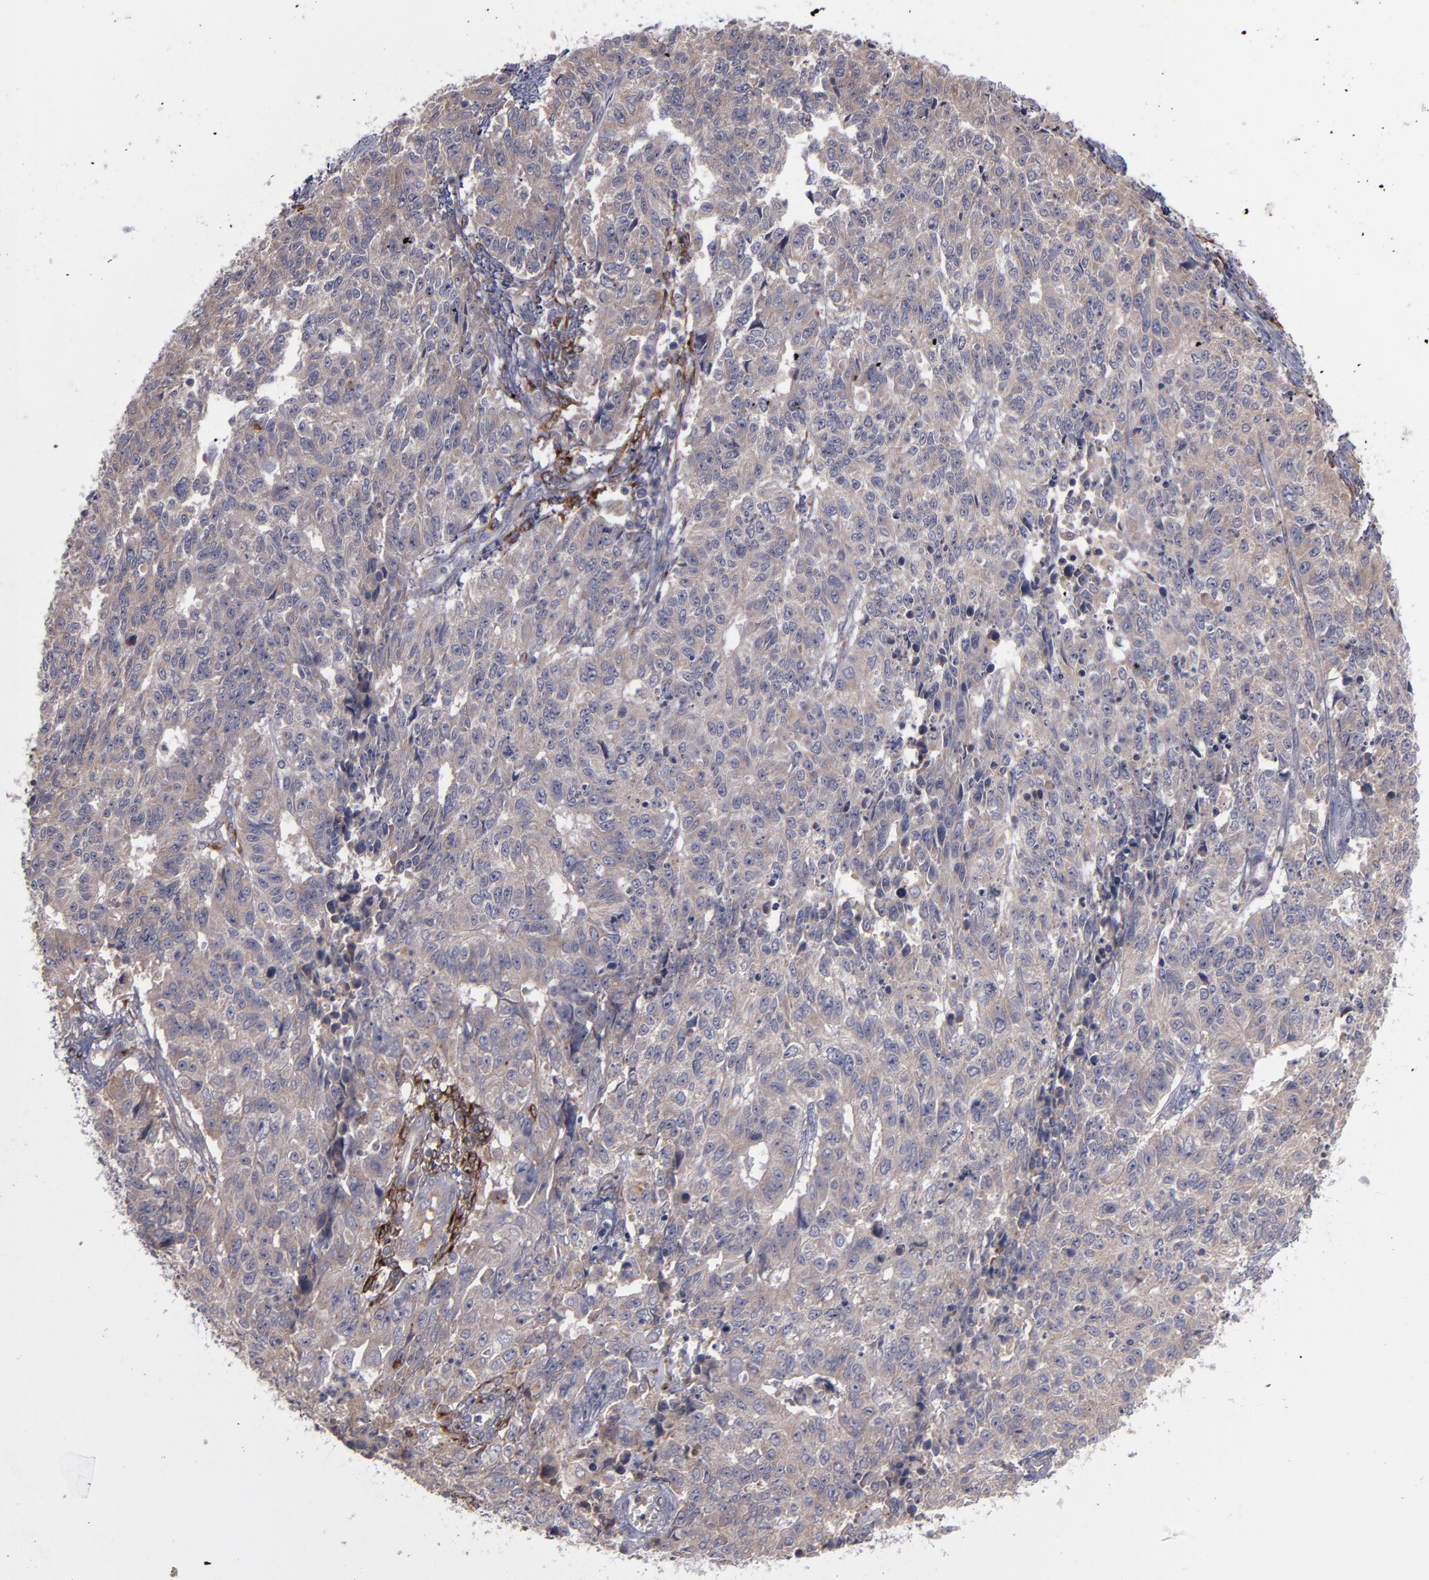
{"staining": {"intensity": "weak", "quantity": ">75%", "location": "cytoplasmic/membranous"}, "tissue": "endometrial cancer", "cell_type": "Tumor cells", "image_type": "cancer", "snomed": [{"axis": "morphology", "description": "Adenocarcinoma, NOS"}, {"axis": "topography", "description": "Endometrium"}], "caption": "The photomicrograph exhibits a brown stain indicating the presence of a protein in the cytoplasmic/membranous of tumor cells in adenocarcinoma (endometrial). Immunohistochemistry (ihc) stains the protein of interest in brown and the nuclei are stained blue.", "gene": "MMP11", "patient": {"sex": "female", "age": 42}}